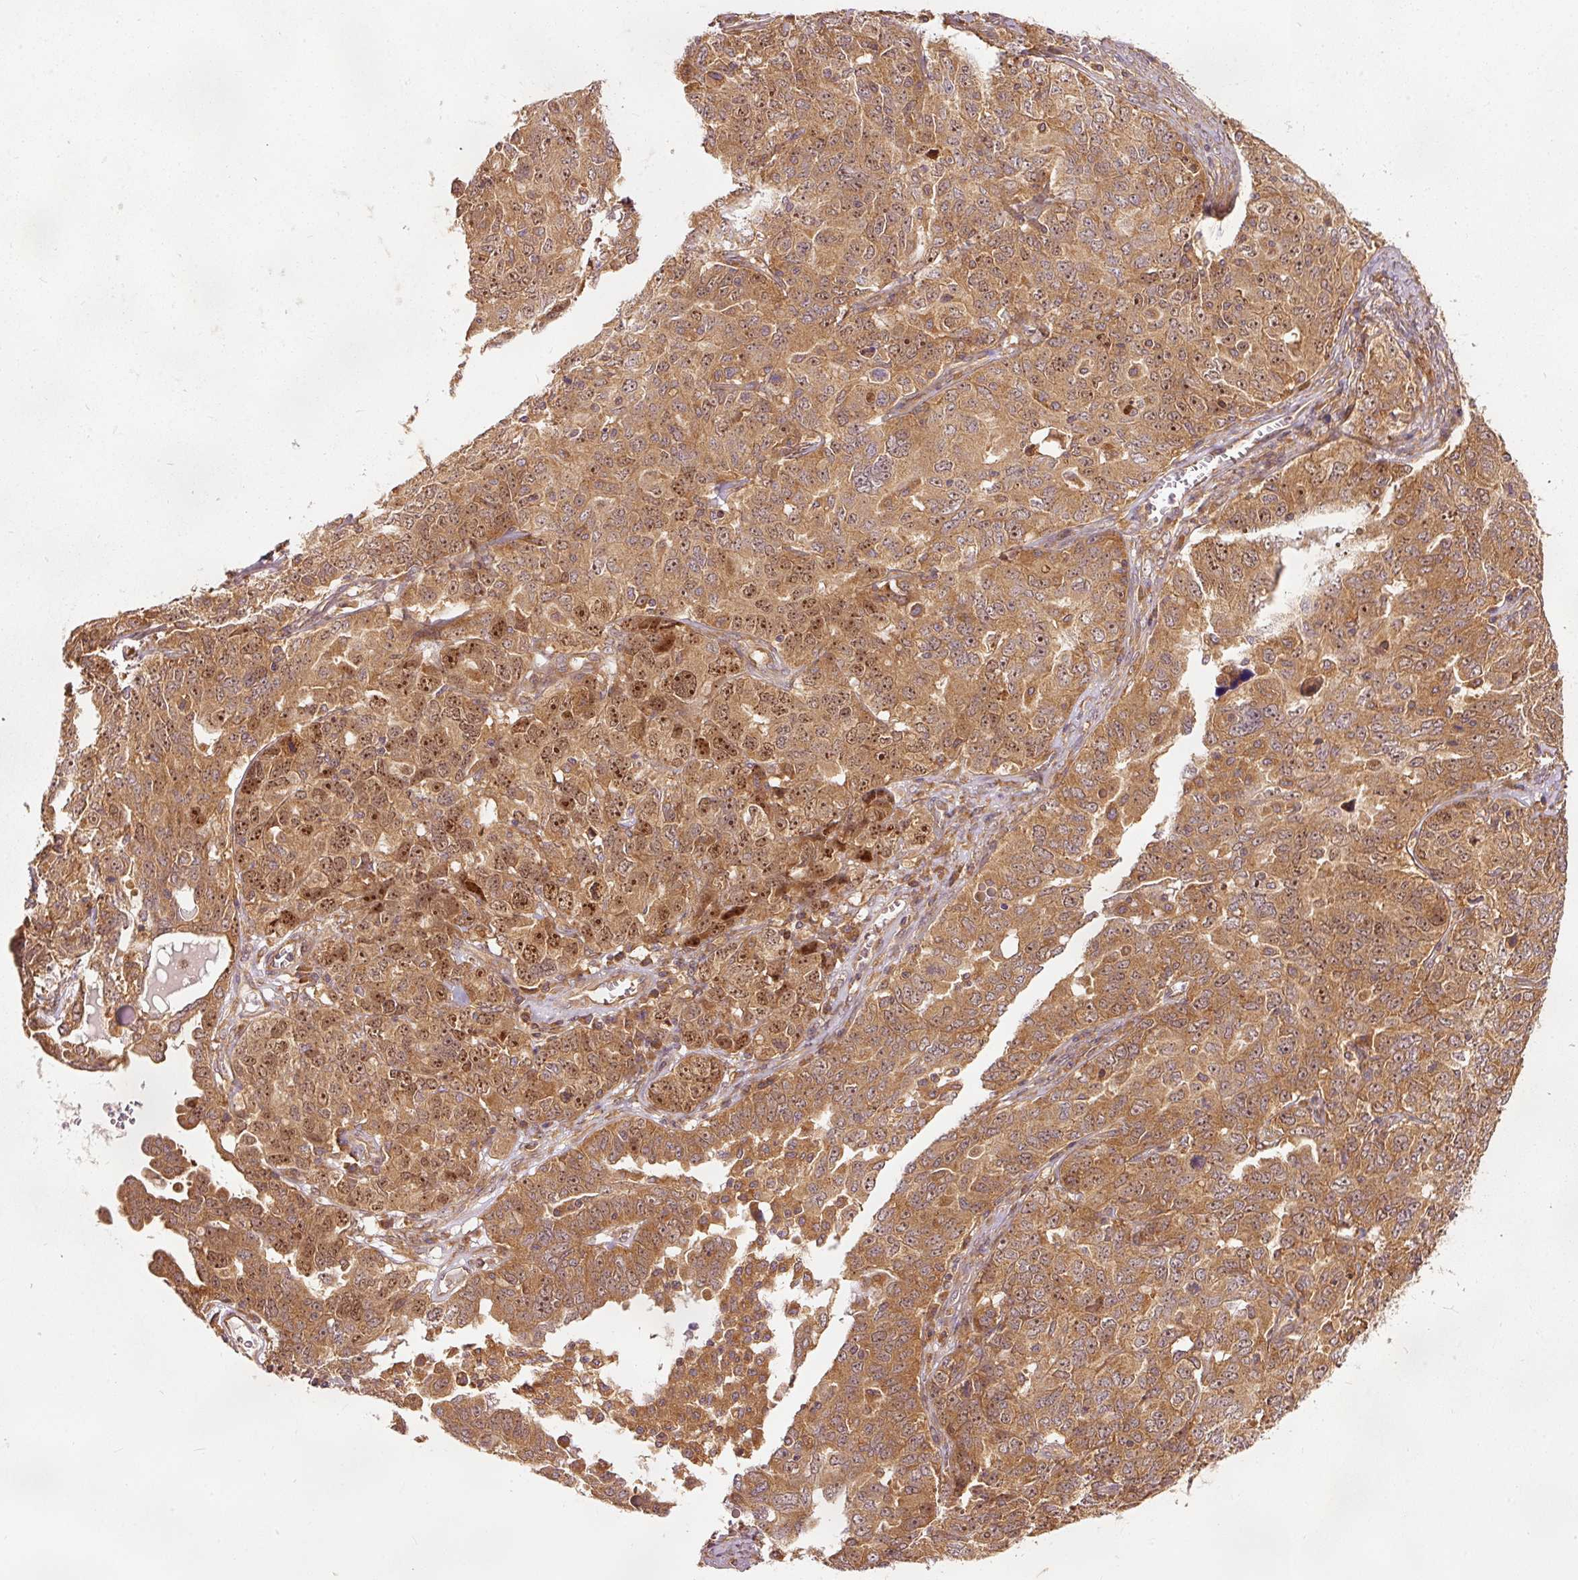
{"staining": {"intensity": "moderate", "quantity": ">75%", "location": "cytoplasmic/membranous,nuclear"}, "tissue": "ovarian cancer", "cell_type": "Tumor cells", "image_type": "cancer", "snomed": [{"axis": "morphology", "description": "Carcinoma, endometroid"}, {"axis": "topography", "description": "Ovary"}], "caption": "Ovarian cancer stained with a brown dye exhibits moderate cytoplasmic/membranous and nuclear positive positivity in approximately >75% of tumor cells.", "gene": "EIF3B", "patient": {"sex": "female", "age": 62}}